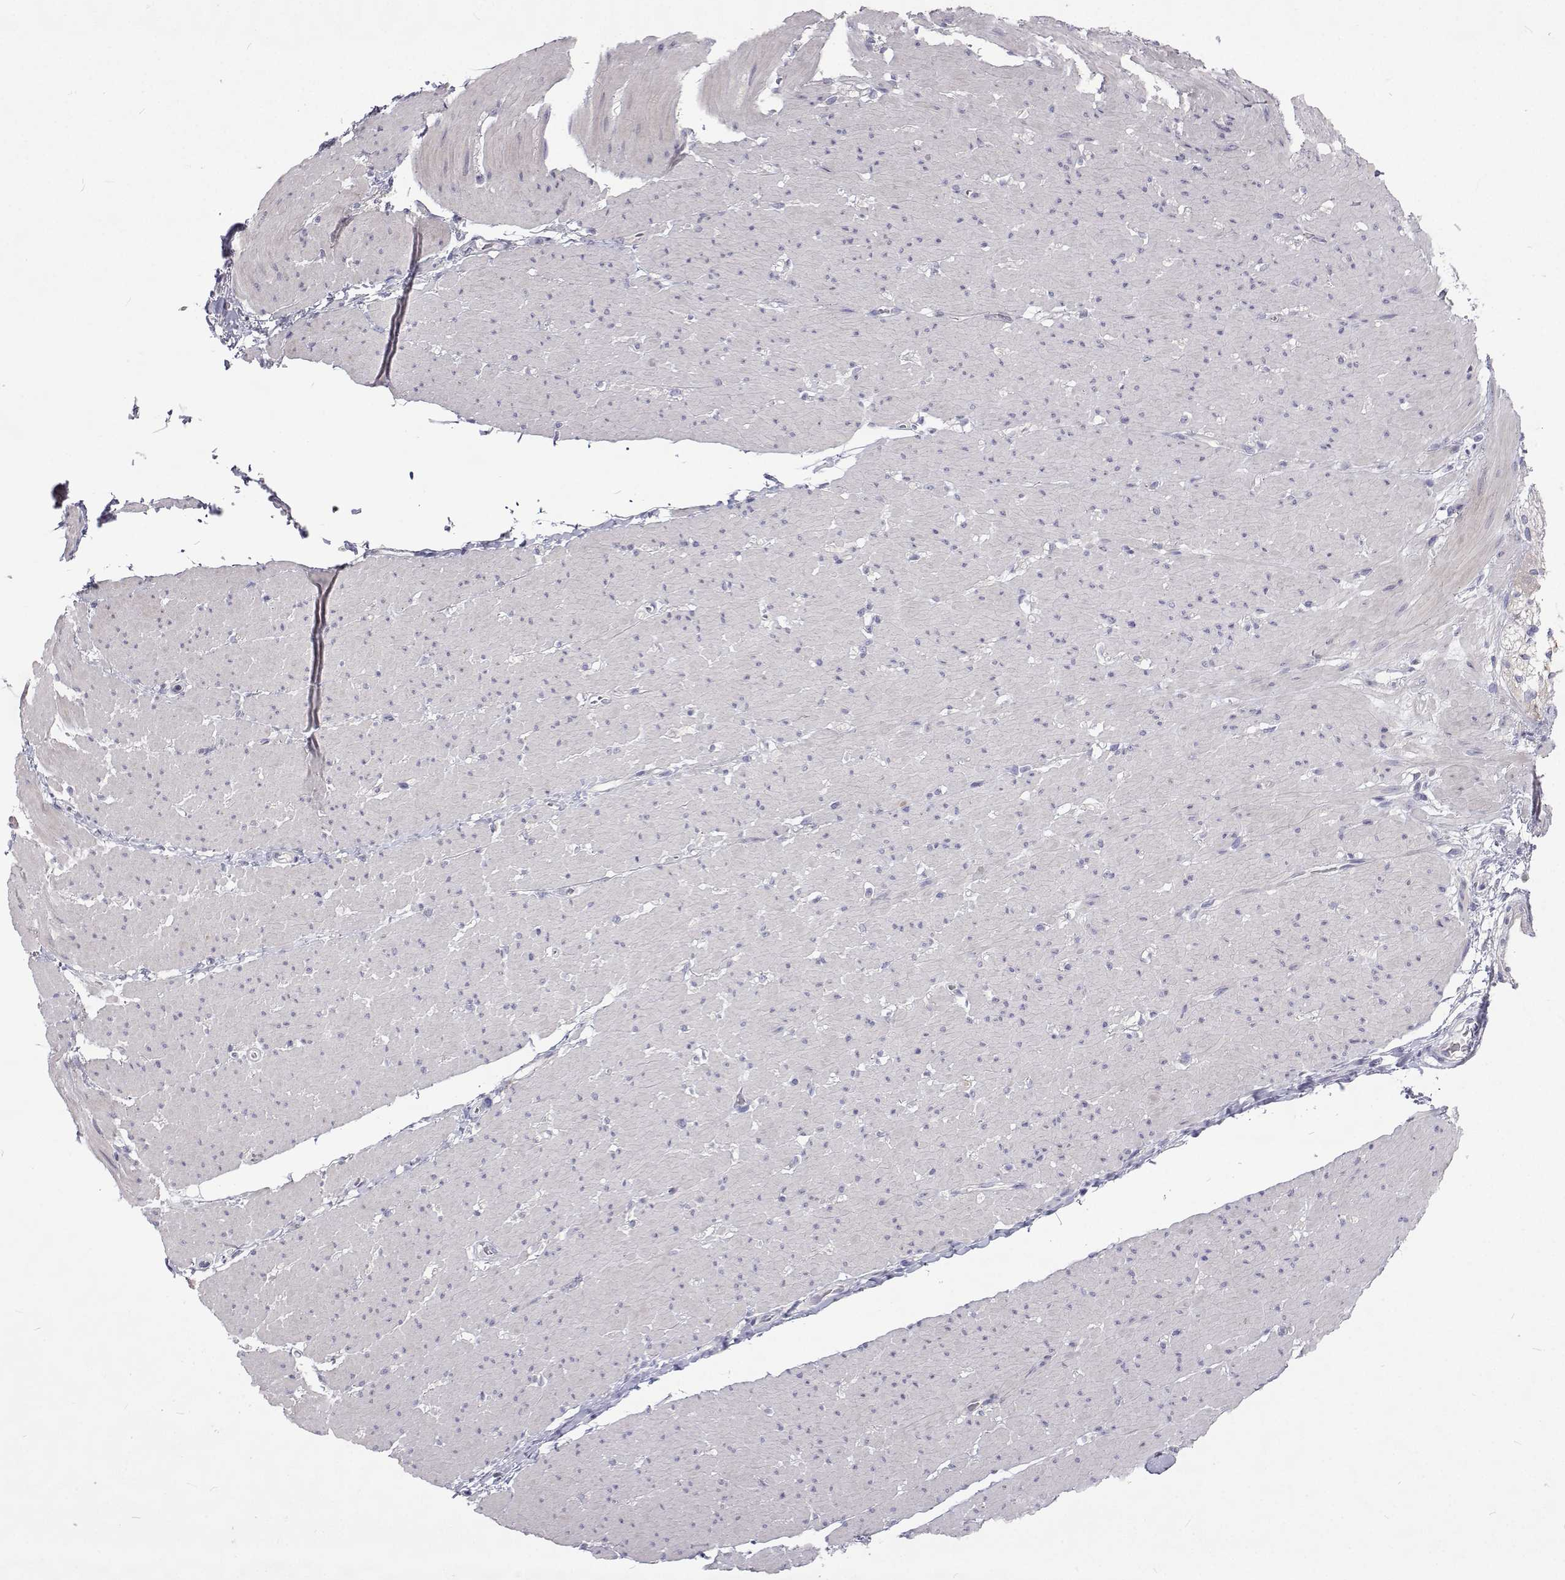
{"staining": {"intensity": "moderate", "quantity": "<25%", "location": "cytoplasmic/membranous"}, "tissue": "smooth muscle", "cell_type": "Smooth muscle cells", "image_type": "normal", "snomed": [{"axis": "morphology", "description": "Normal tissue, NOS"}, {"axis": "topography", "description": "Smooth muscle"}, {"axis": "topography", "description": "Rectum"}], "caption": "This photomicrograph displays unremarkable smooth muscle stained with IHC to label a protein in brown. The cytoplasmic/membranous of smooth muscle cells show moderate positivity for the protein. Nuclei are counter-stained blue.", "gene": "NPR3", "patient": {"sex": "male", "age": 53}}